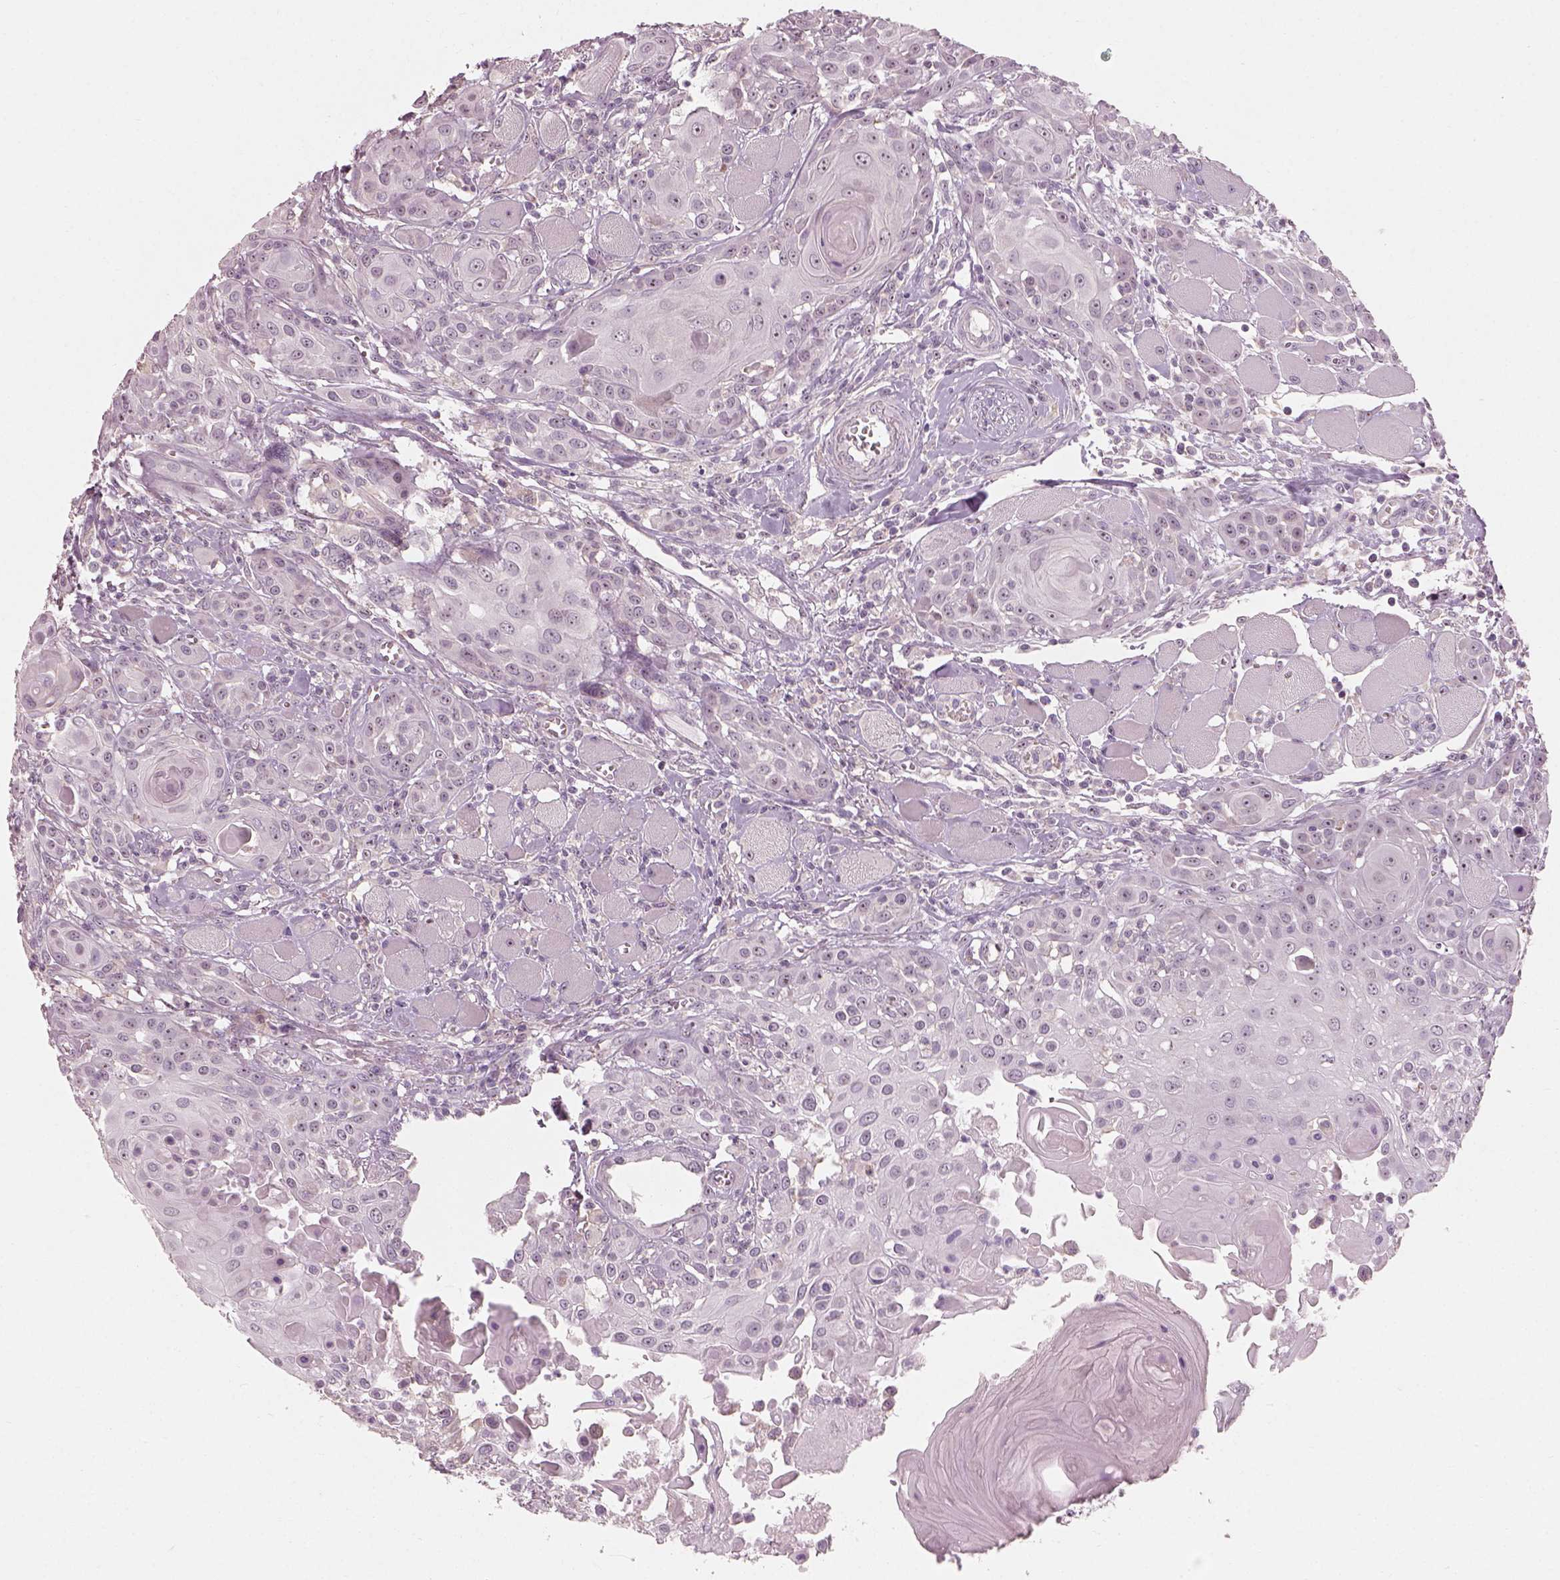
{"staining": {"intensity": "weak", "quantity": "25%-75%", "location": "nuclear"}, "tissue": "head and neck cancer", "cell_type": "Tumor cells", "image_type": "cancer", "snomed": [{"axis": "morphology", "description": "Squamous cell carcinoma, NOS"}, {"axis": "topography", "description": "Head-Neck"}], "caption": "Weak nuclear expression is appreciated in approximately 25%-75% of tumor cells in head and neck cancer. Using DAB (brown) and hematoxylin (blue) stains, captured at high magnification using brightfield microscopy.", "gene": "CDS1", "patient": {"sex": "female", "age": 80}}